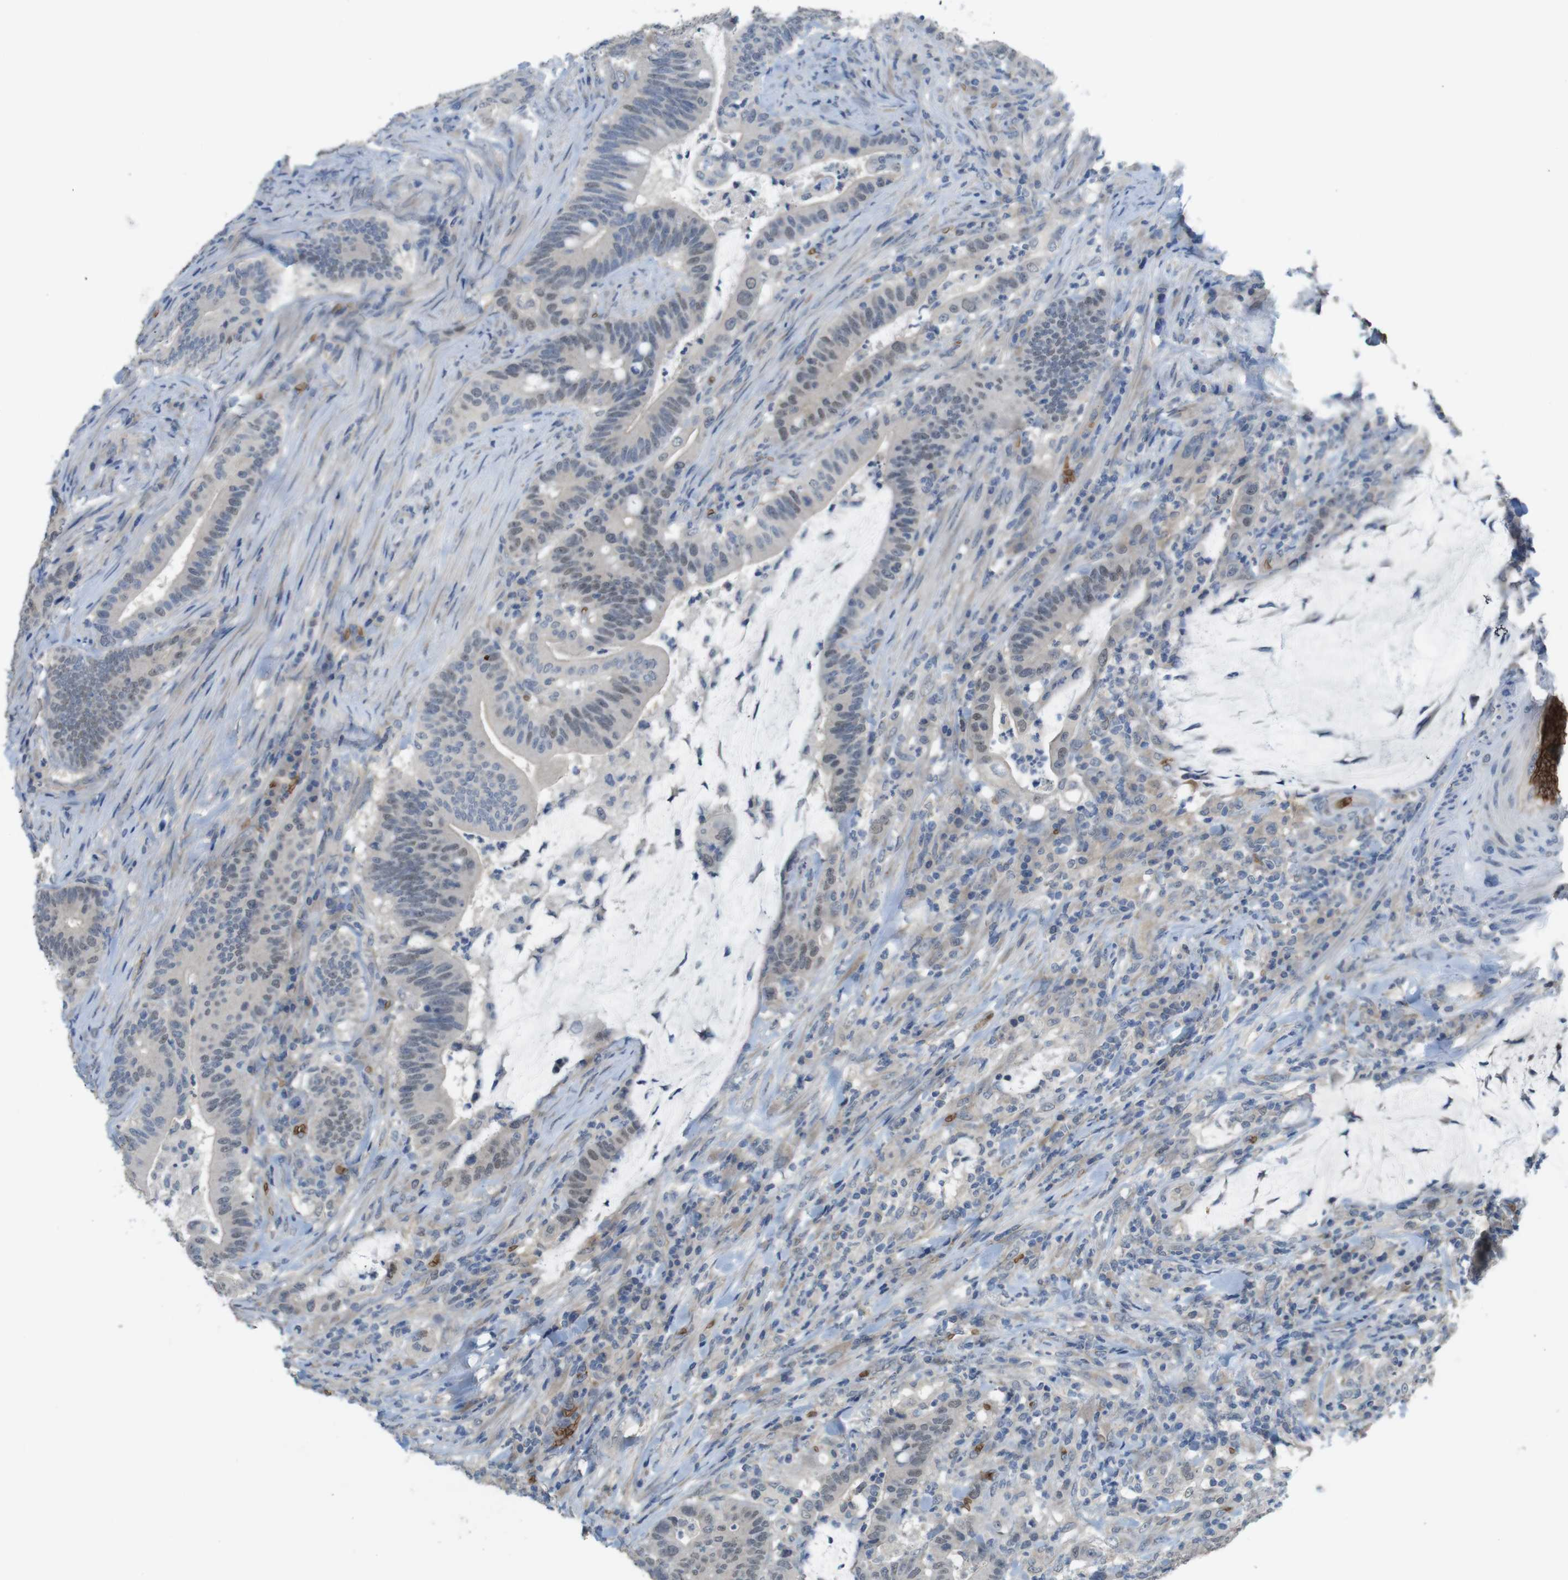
{"staining": {"intensity": "negative", "quantity": "none", "location": "none"}, "tissue": "colorectal cancer", "cell_type": "Tumor cells", "image_type": "cancer", "snomed": [{"axis": "morphology", "description": "Normal tissue, NOS"}, {"axis": "morphology", "description": "Adenocarcinoma, NOS"}, {"axis": "topography", "description": "Colon"}], "caption": "An image of adenocarcinoma (colorectal) stained for a protein shows no brown staining in tumor cells. (DAB (3,3'-diaminobenzidine) immunohistochemistry (IHC) with hematoxylin counter stain).", "gene": "GYPA", "patient": {"sex": "female", "age": 66}}